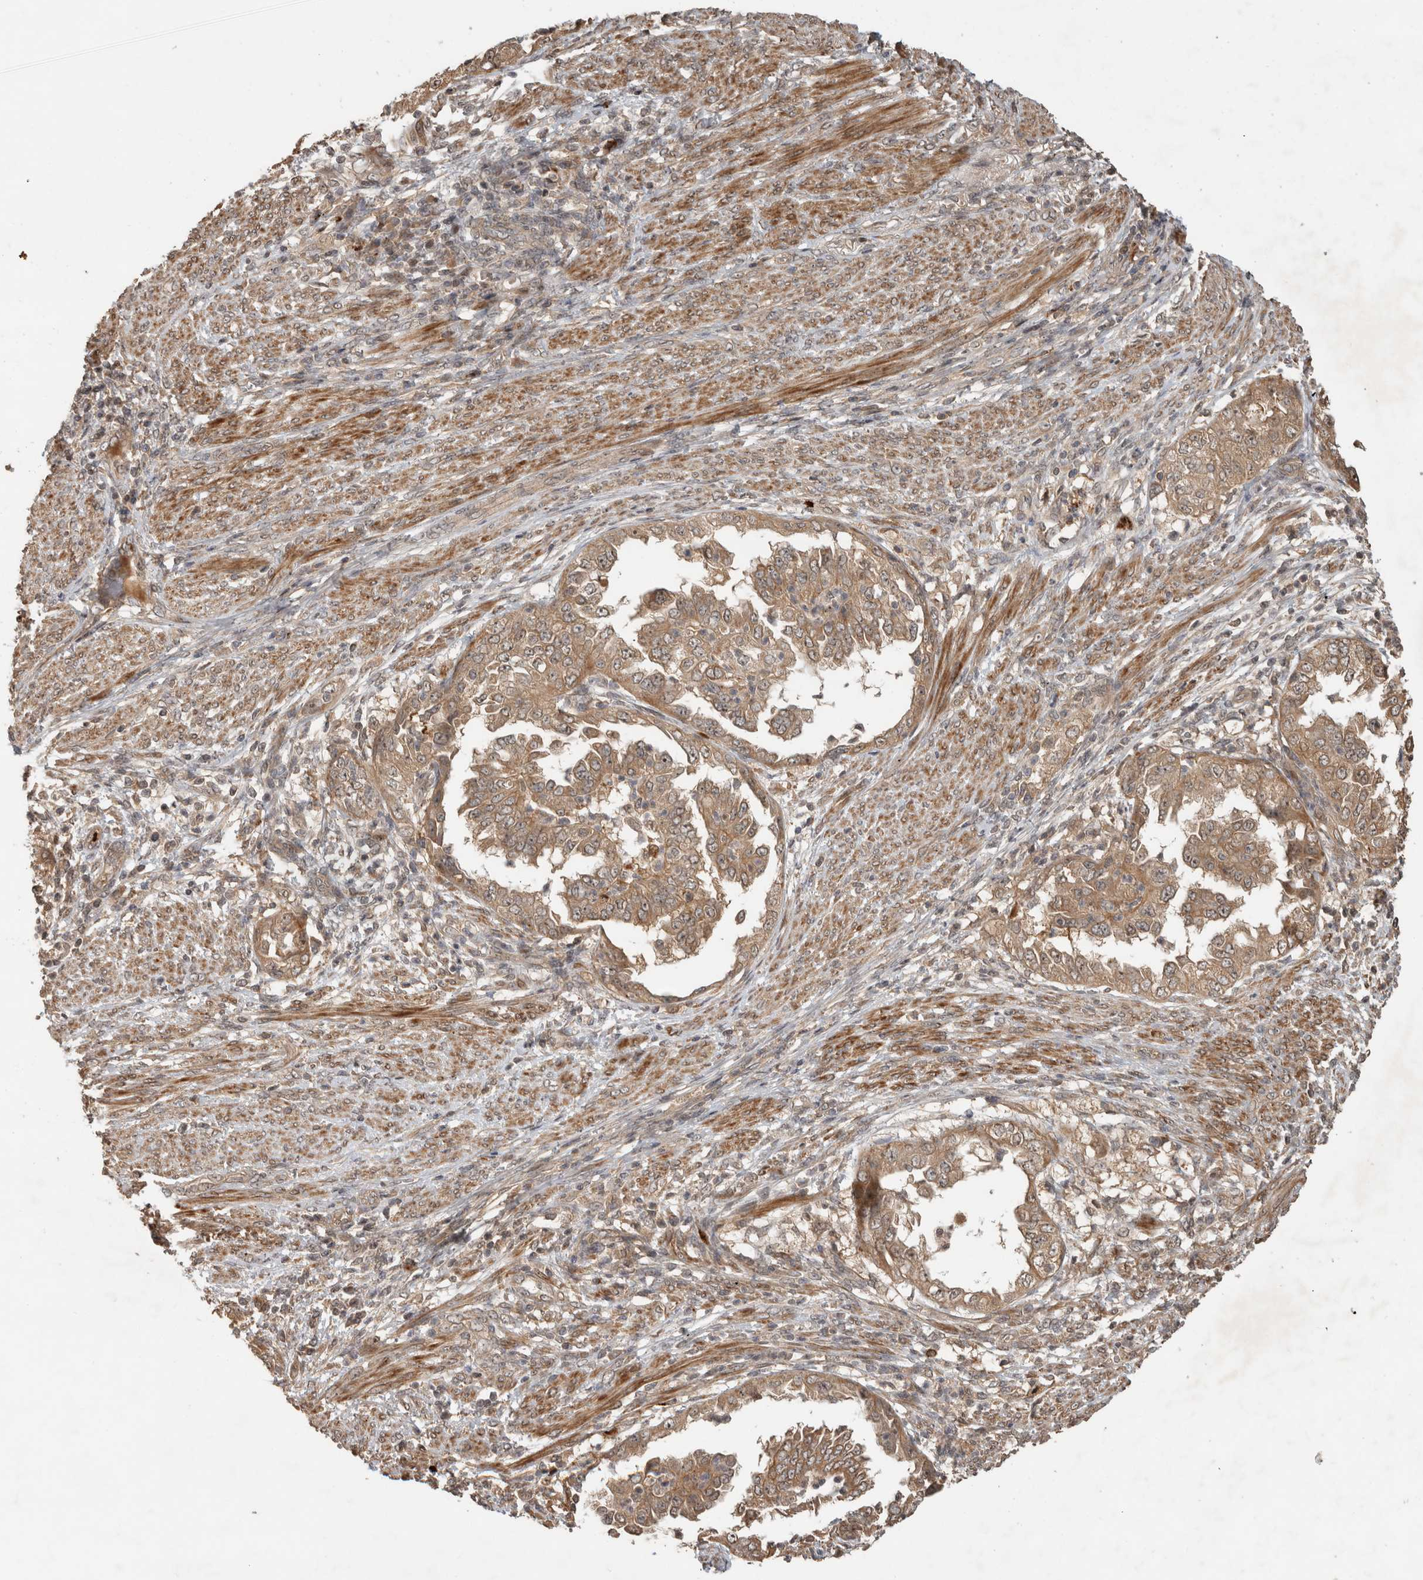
{"staining": {"intensity": "moderate", "quantity": ">75%", "location": "cytoplasmic/membranous"}, "tissue": "endometrial cancer", "cell_type": "Tumor cells", "image_type": "cancer", "snomed": [{"axis": "morphology", "description": "Adenocarcinoma, NOS"}, {"axis": "topography", "description": "Endometrium"}], "caption": "Protein analysis of adenocarcinoma (endometrial) tissue shows moderate cytoplasmic/membranous positivity in approximately >75% of tumor cells.", "gene": "PITPNC1", "patient": {"sex": "female", "age": 85}}